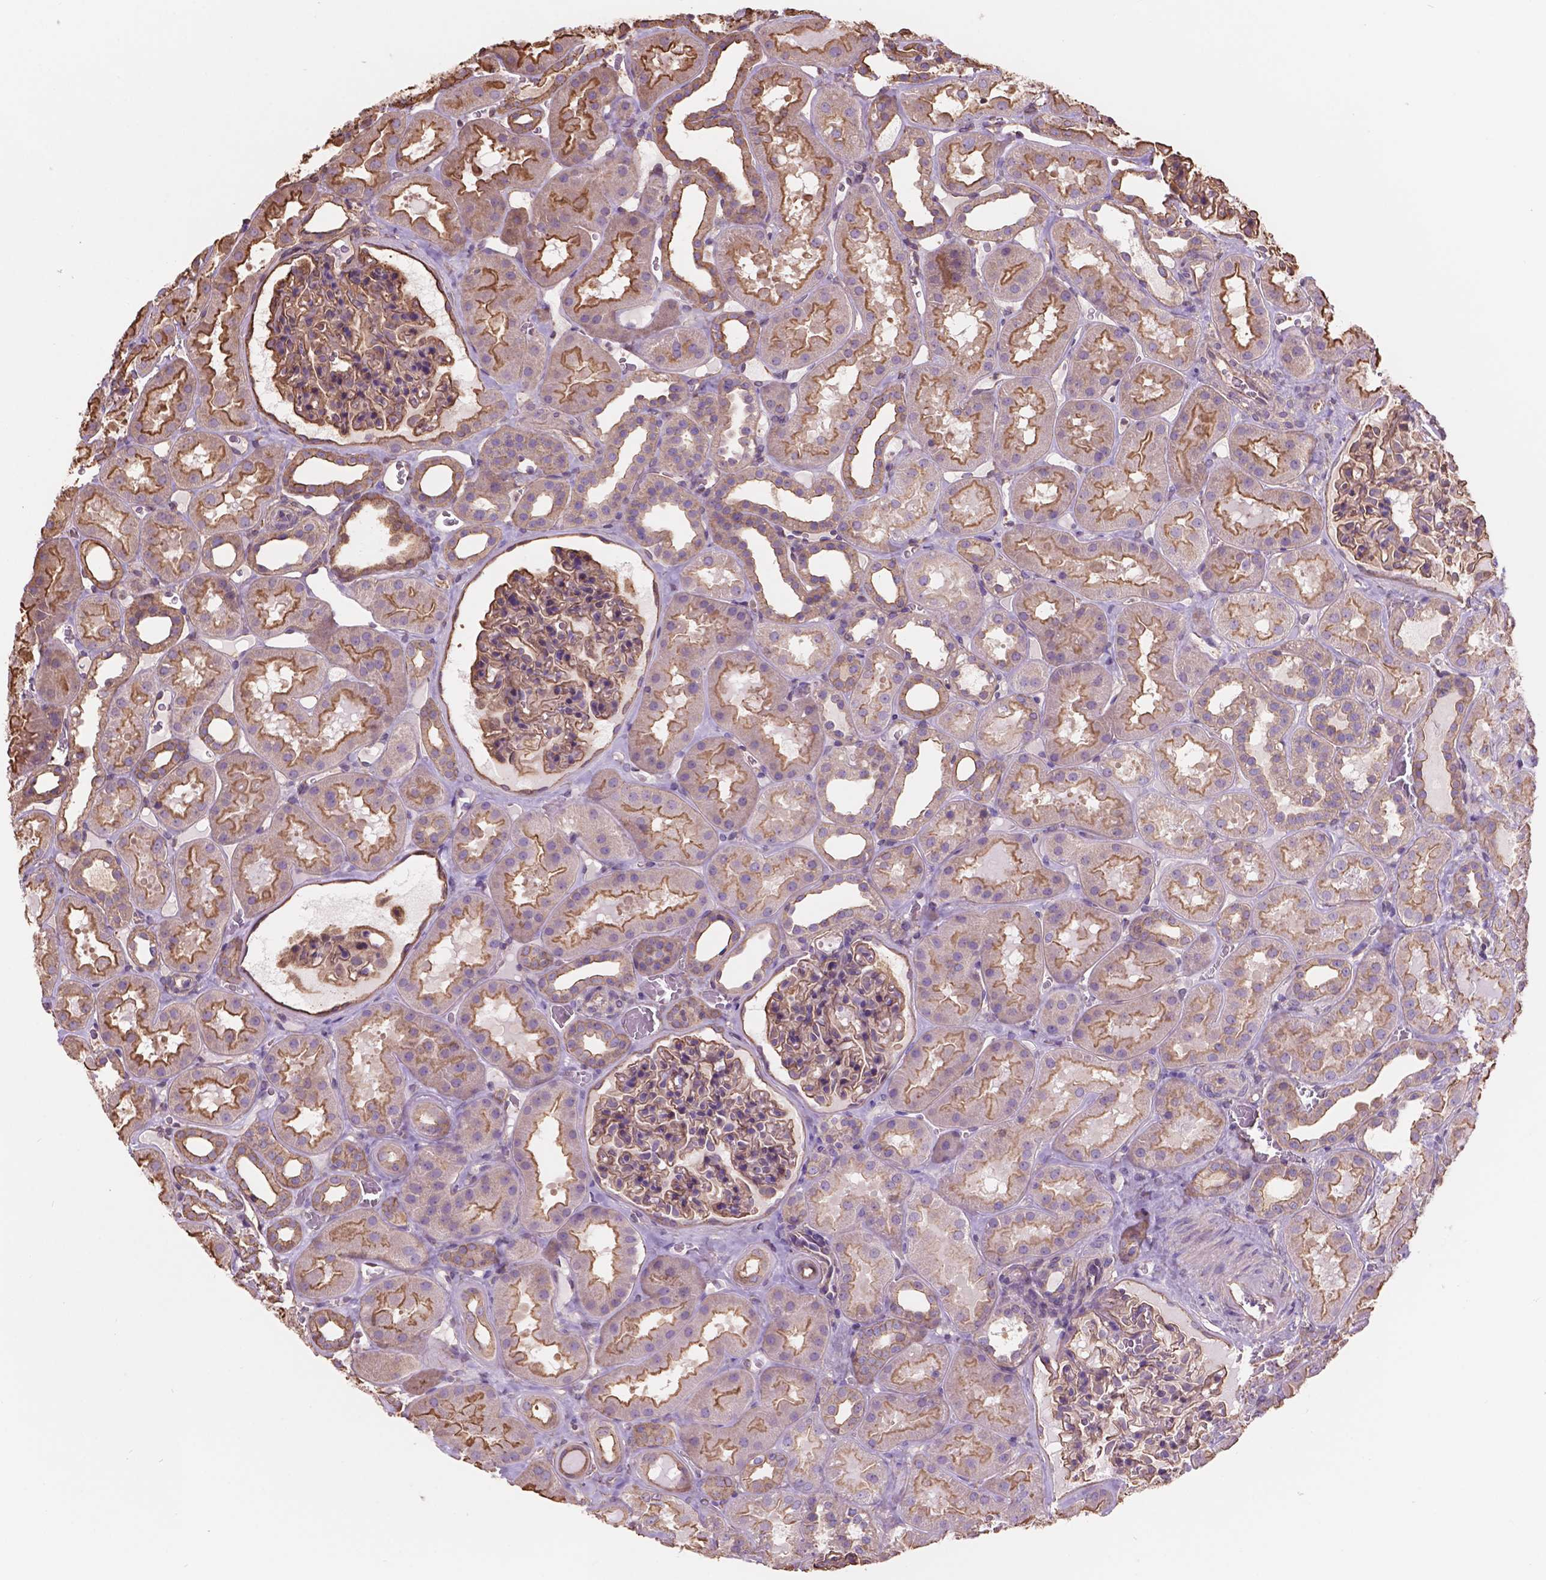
{"staining": {"intensity": "moderate", "quantity": "25%-75%", "location": "cytoplasmic/membranous"}, "tissue": "kidney", "cell_type": "Cells in glomeruli", "image_type": "normal", "snomed": [{"axis": "morphology", "description": "Normal tissue, NOS"}, {"axis": "topography", "description": "Kidney"}], "caption": "Protein staining by immunohistochemistry (IHC) reveals moderate cytoplasmic/membranous expression in approximately 25%-75% of cells in glomeruli in unremarkable kidney.", "gene": "NIPA2", "patient": {"sex": "female", "age": 41}}